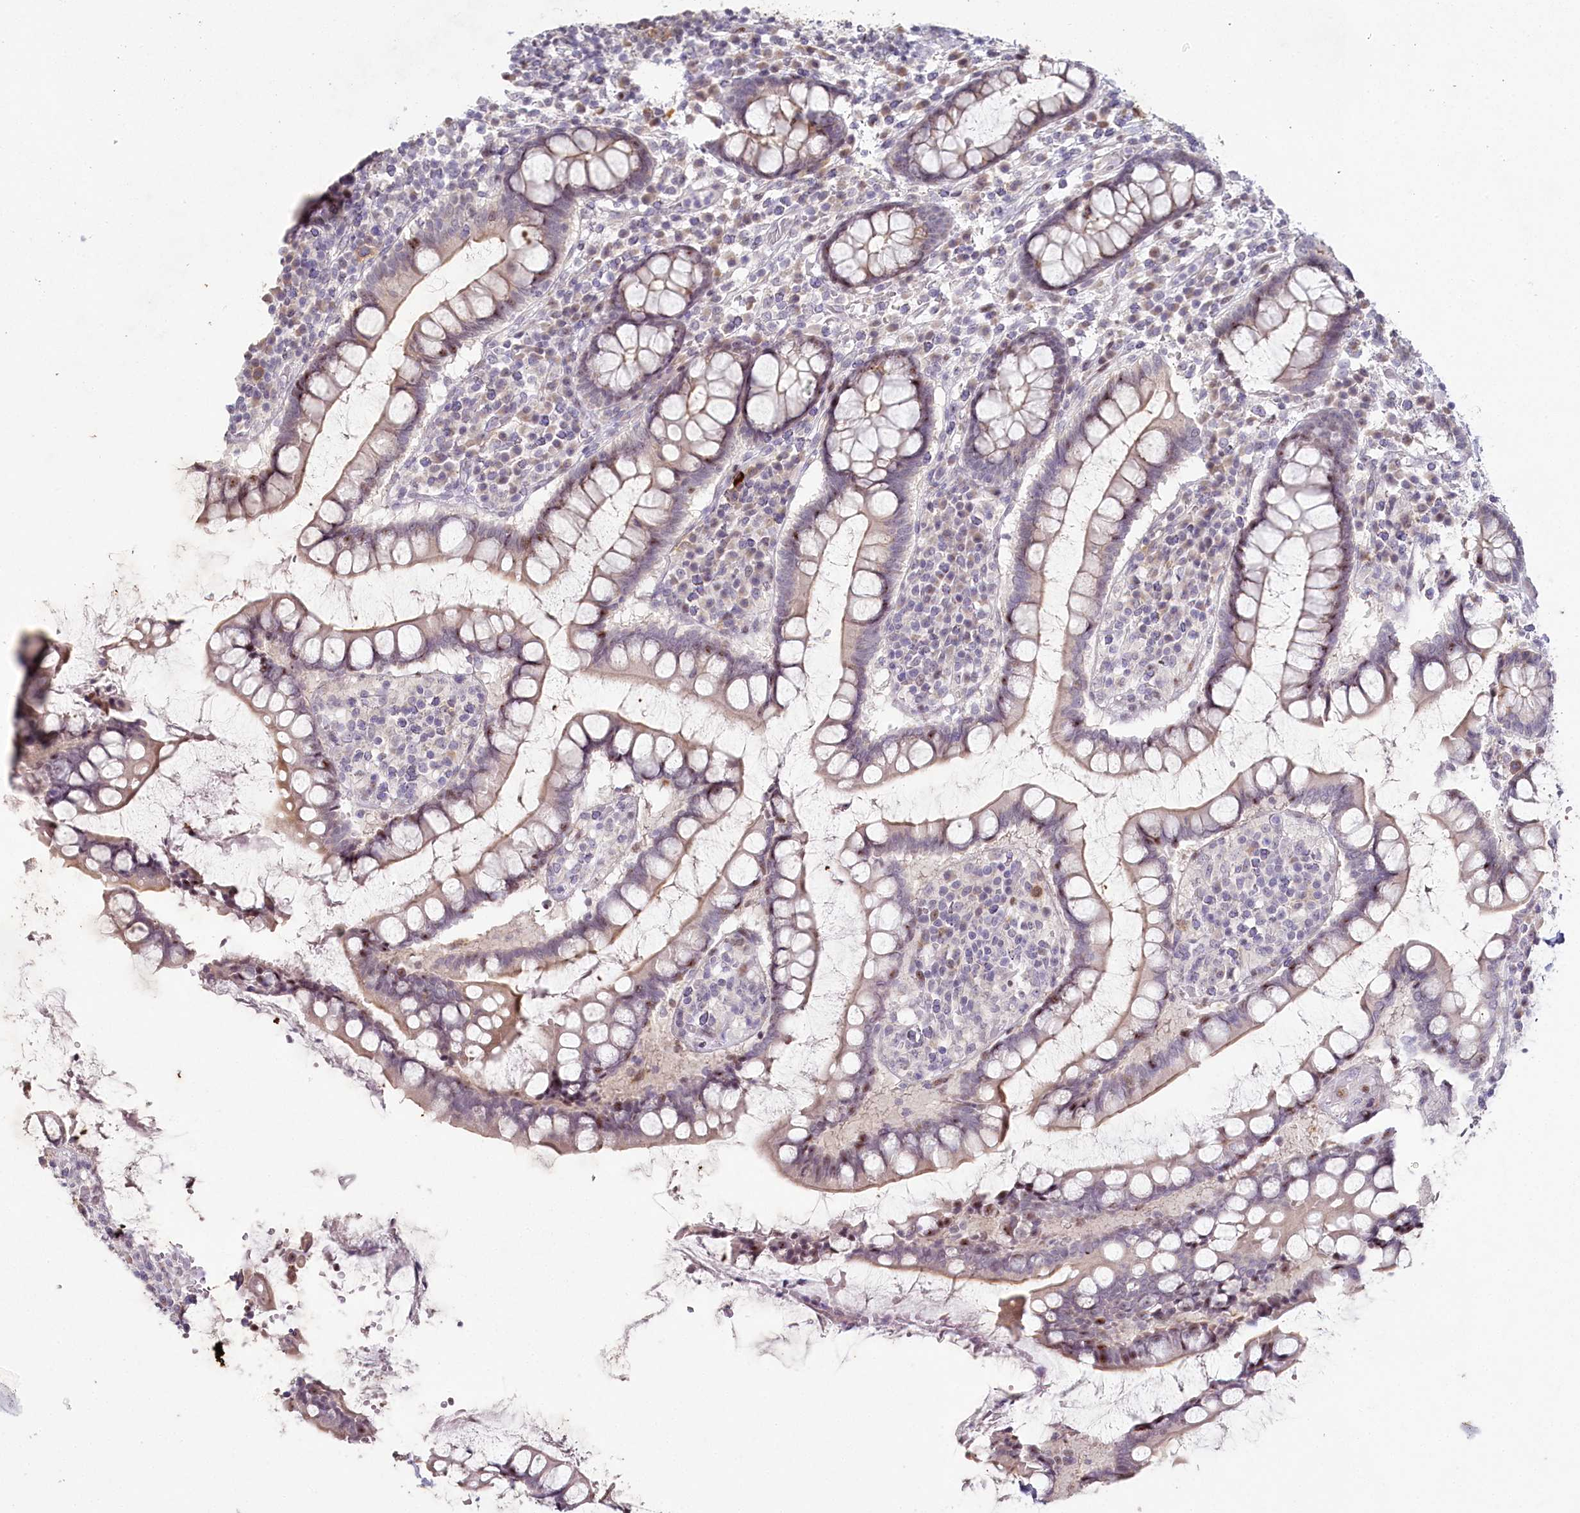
{"staining": {"intensity": "negative", "quantity": "none", "location": "none"}, "tissue": "colon", "cell_type": "Endothelial cells", "image_type": "normal", "snomed": [{"axis": "morphology", "description": "Normal tissue, NOS"}, {"axis": "topography", "description": "Colon"}], "caption": "Image shows no significant protein expression in endothelial cells of unremarkable colon.", "gene": "HPD", "patient": {"sex": "female", "age": 79}}